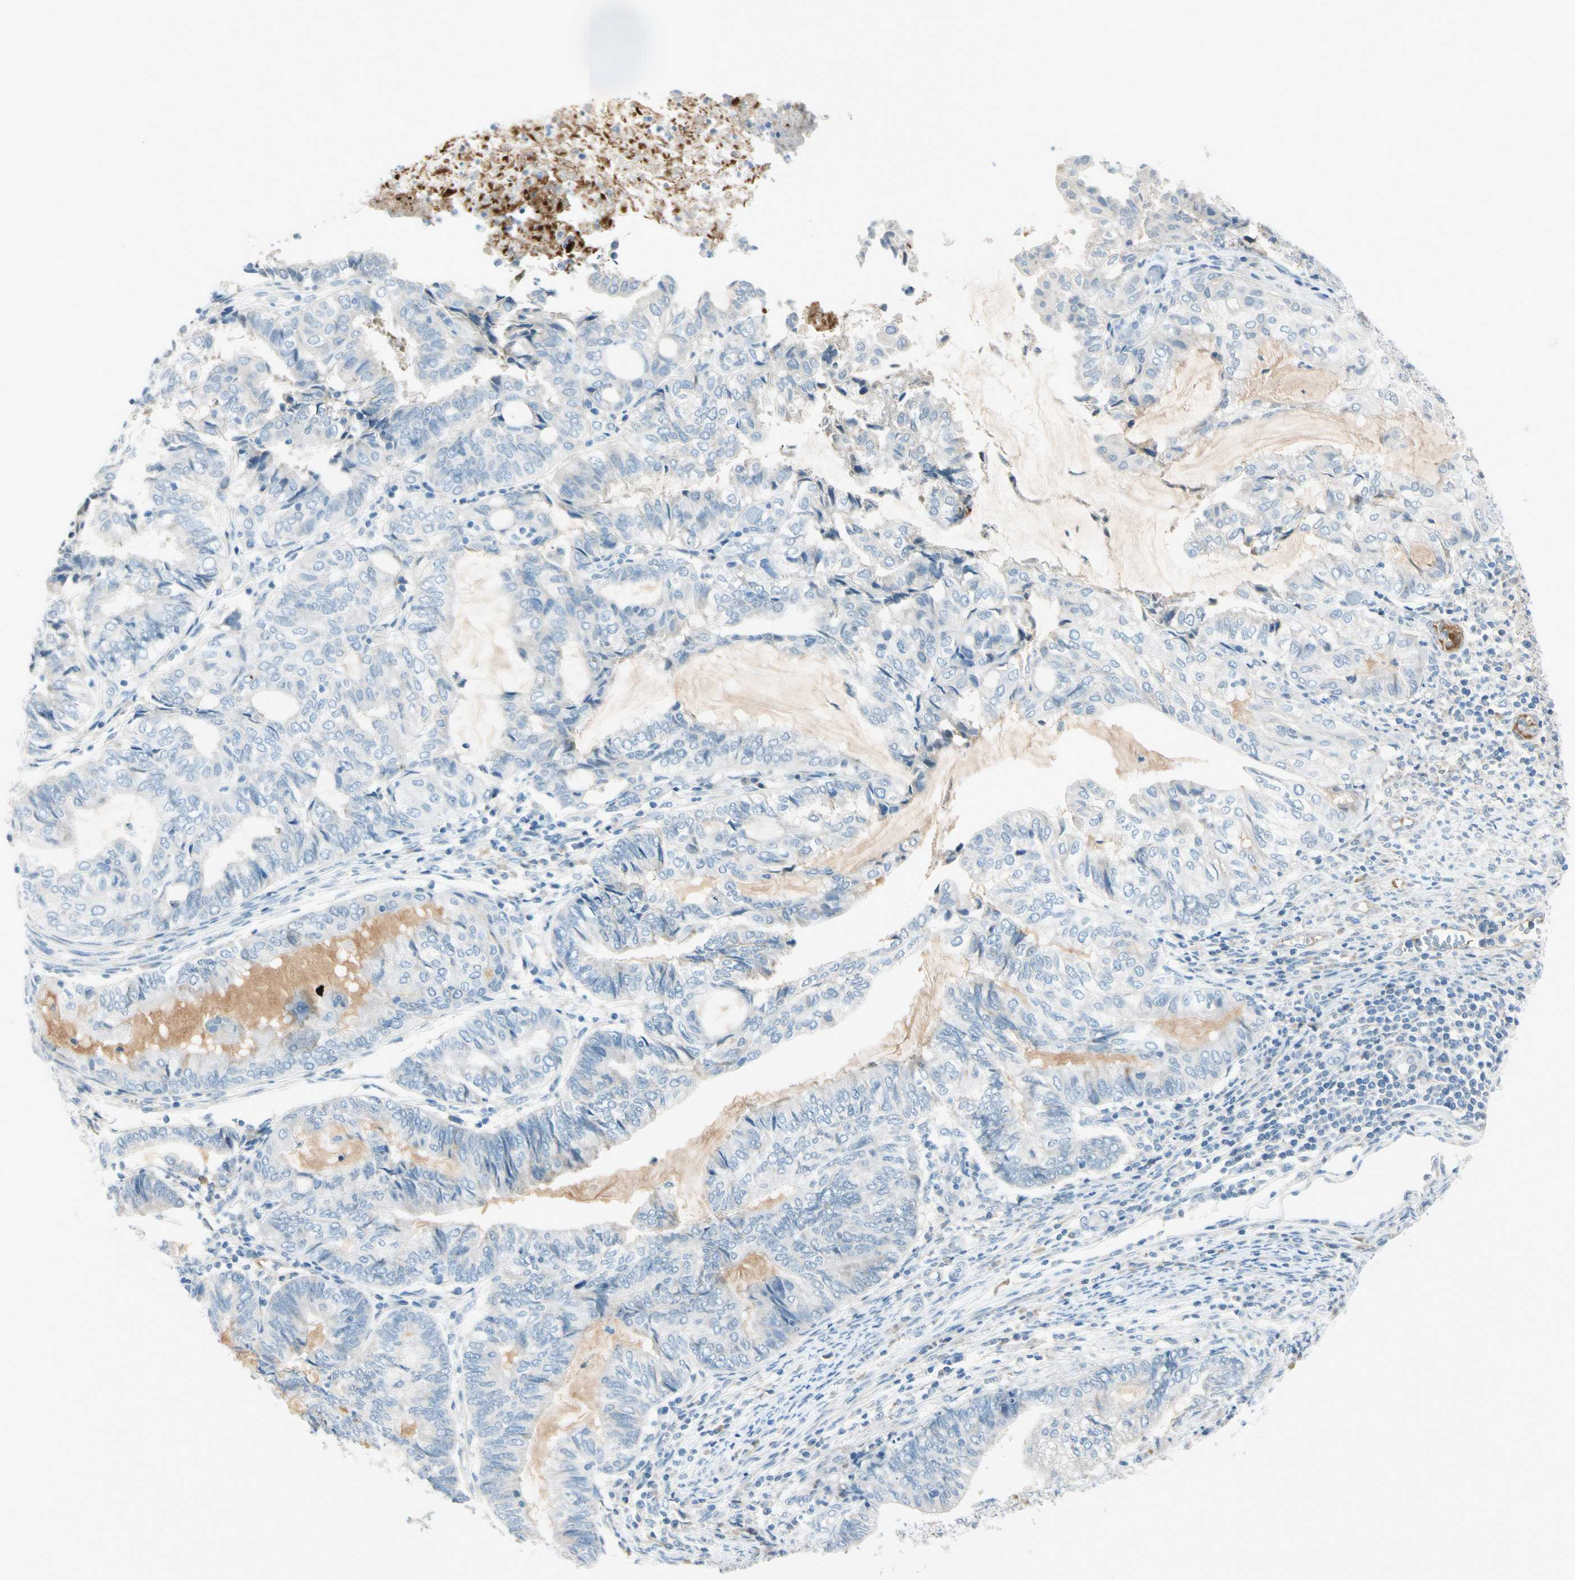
{"staining": {"intensity": "negative", "quantity": "none", "location": "none"}, "tissue": "endometrial cancer", "cell_type": "Tumor cells", "image_type": "cancer", "snomed": [{"axis": "morphology", "description": "Adenocarcinoma, NOS"}, {"axis": "topography", "description": "Uterus"}, {"axis": "topography", "description": "Endometrium"}], "caption": "Endometrial cancer (adenocarcinoma) stained for a protein using IHC displays no positivity tumor cells.", "gene": "SERPIND1", "patient": {"sex": "female", "age": 70}}